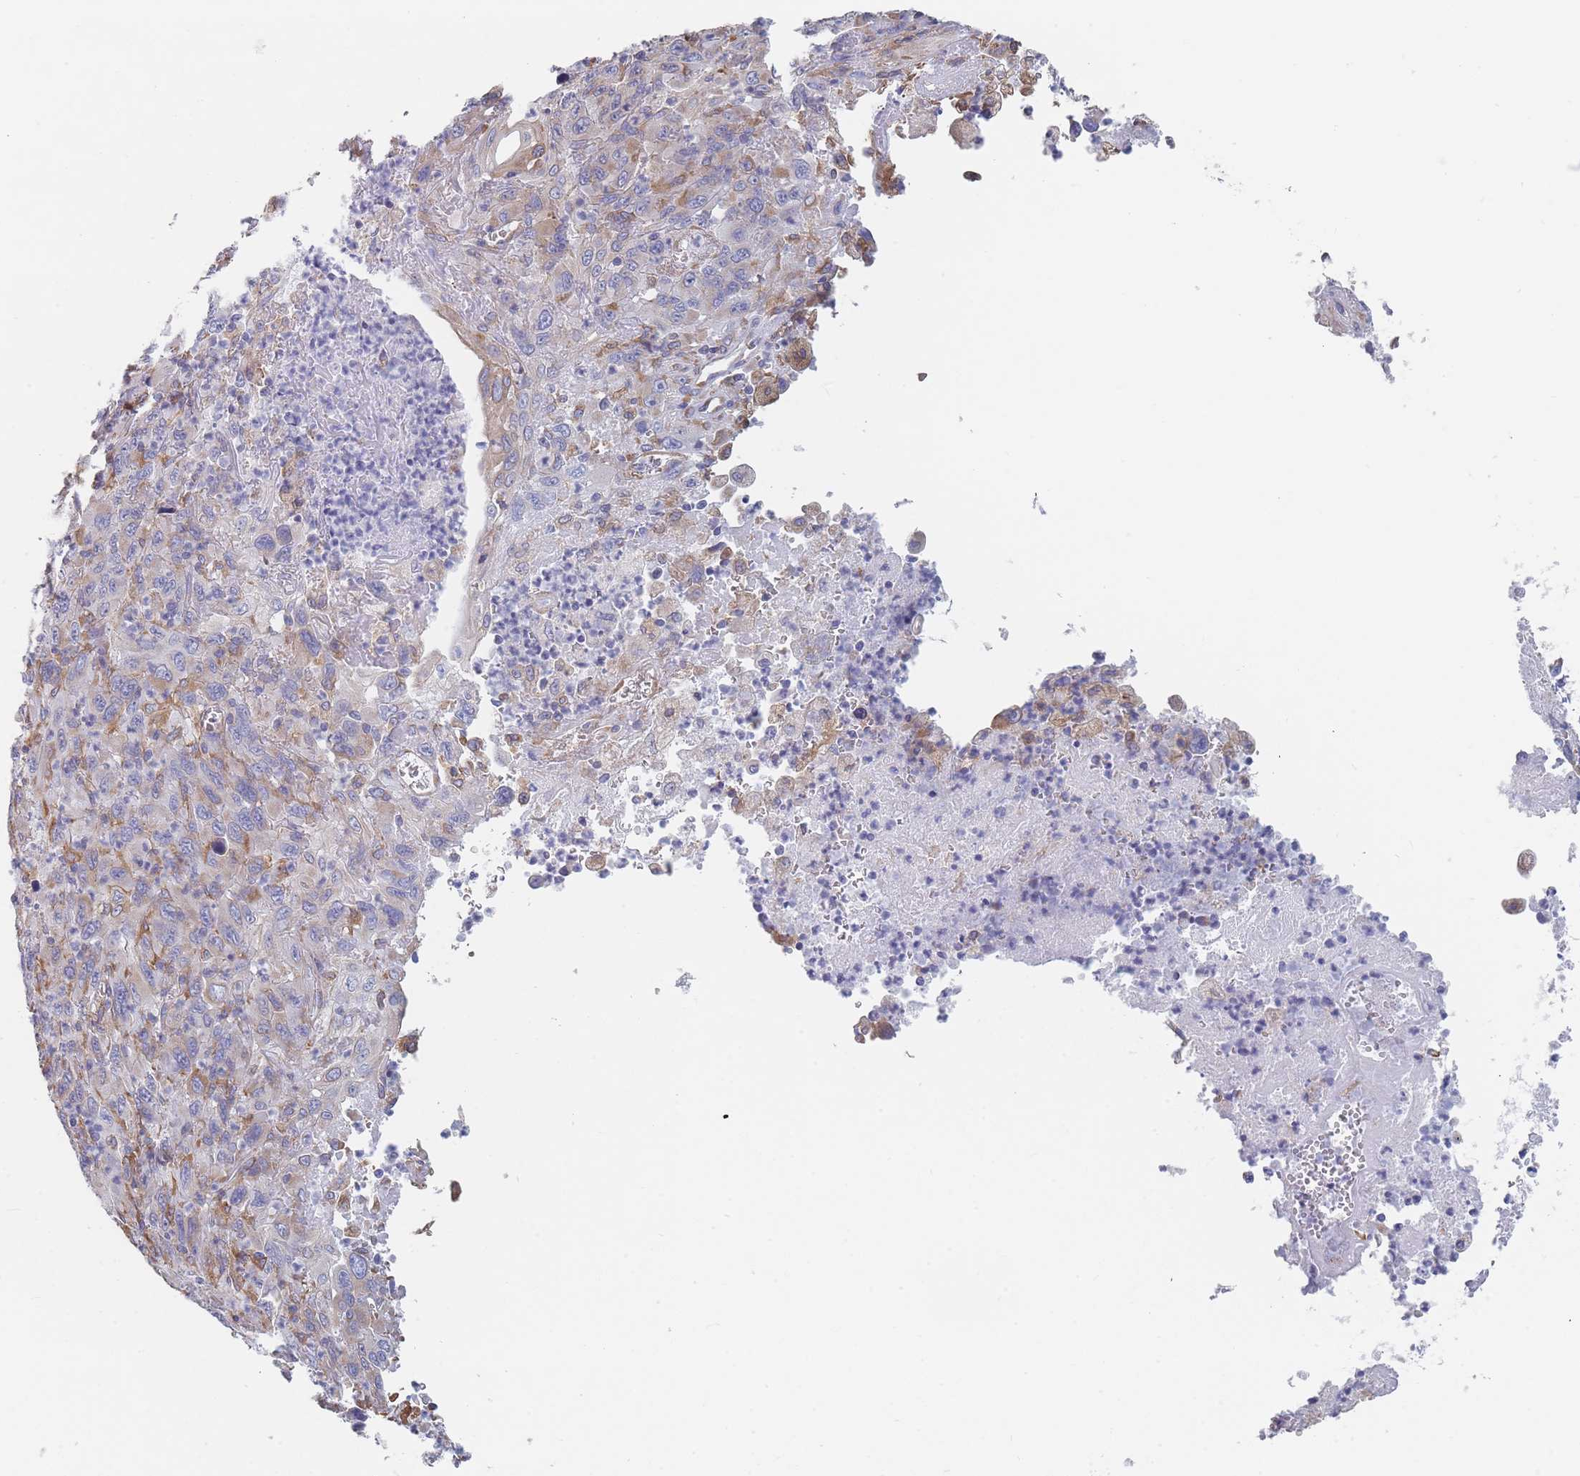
{"staining": {"intensity": "moderate", "quantity": "<25%", "location": "cytoplasmic/membranous"}, "tissue": "melanoma", "cell_type": "Tumor cells", "image_type": "cancer", "snomed": [{"axis": "morphology", "description": "Malignant melanoma, Metastatic site"}, {"axis": "topography", "description": "Skin"}], "caption": "The micrograph displays a brown stain indicating the presence of a protein in the cytoplasmic/membranous of tumor cells in malignant melanoma (metastatic site).", "gene": "OR7C2", "patient": {"sex": "female", "age": 56}}